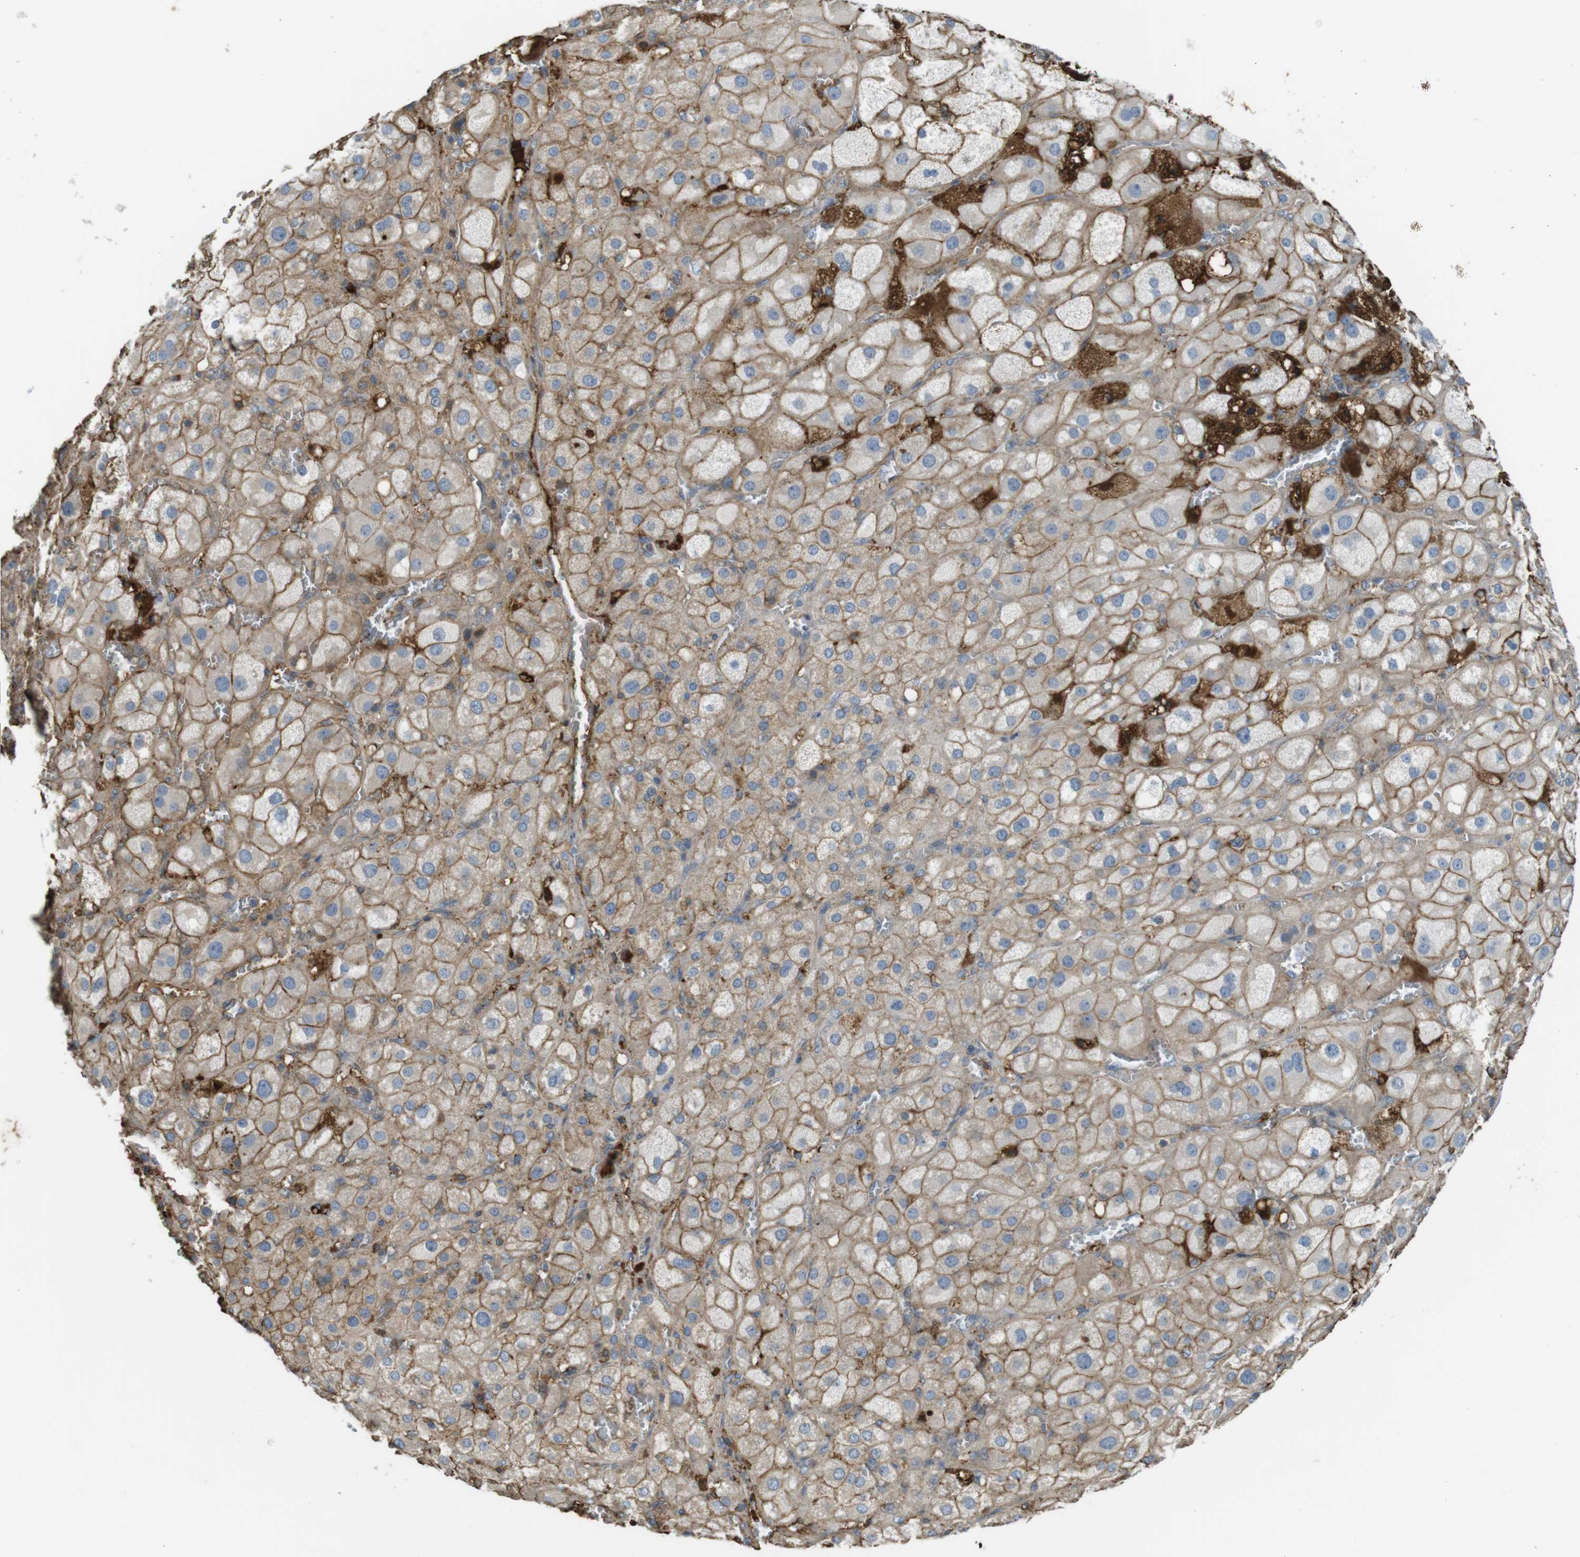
{"staining": {"intensity": "moderate", "quantity": ">75%", "location": "cytoplasmic/membranous"}, "tissue": "adrenal gland", "cell_type": "Glandular cells", "image_type": "normal", "snomed": [{"axis": "morphology", "description": "Normal tissue, NOS"}, {"axis": "topography", "description": "Adrenal gland"}], "caption": "This photomicrograph demonstrates unremarkable adrenal gland stained with IHC to label a protein in brown. The cytoplasmic/membranous of glandular cells show moderate positivity for the protein. Nuclei are counter-stained blue.", "gene": "LTBP4", "patient": {"sex": "female", "age": 47}}